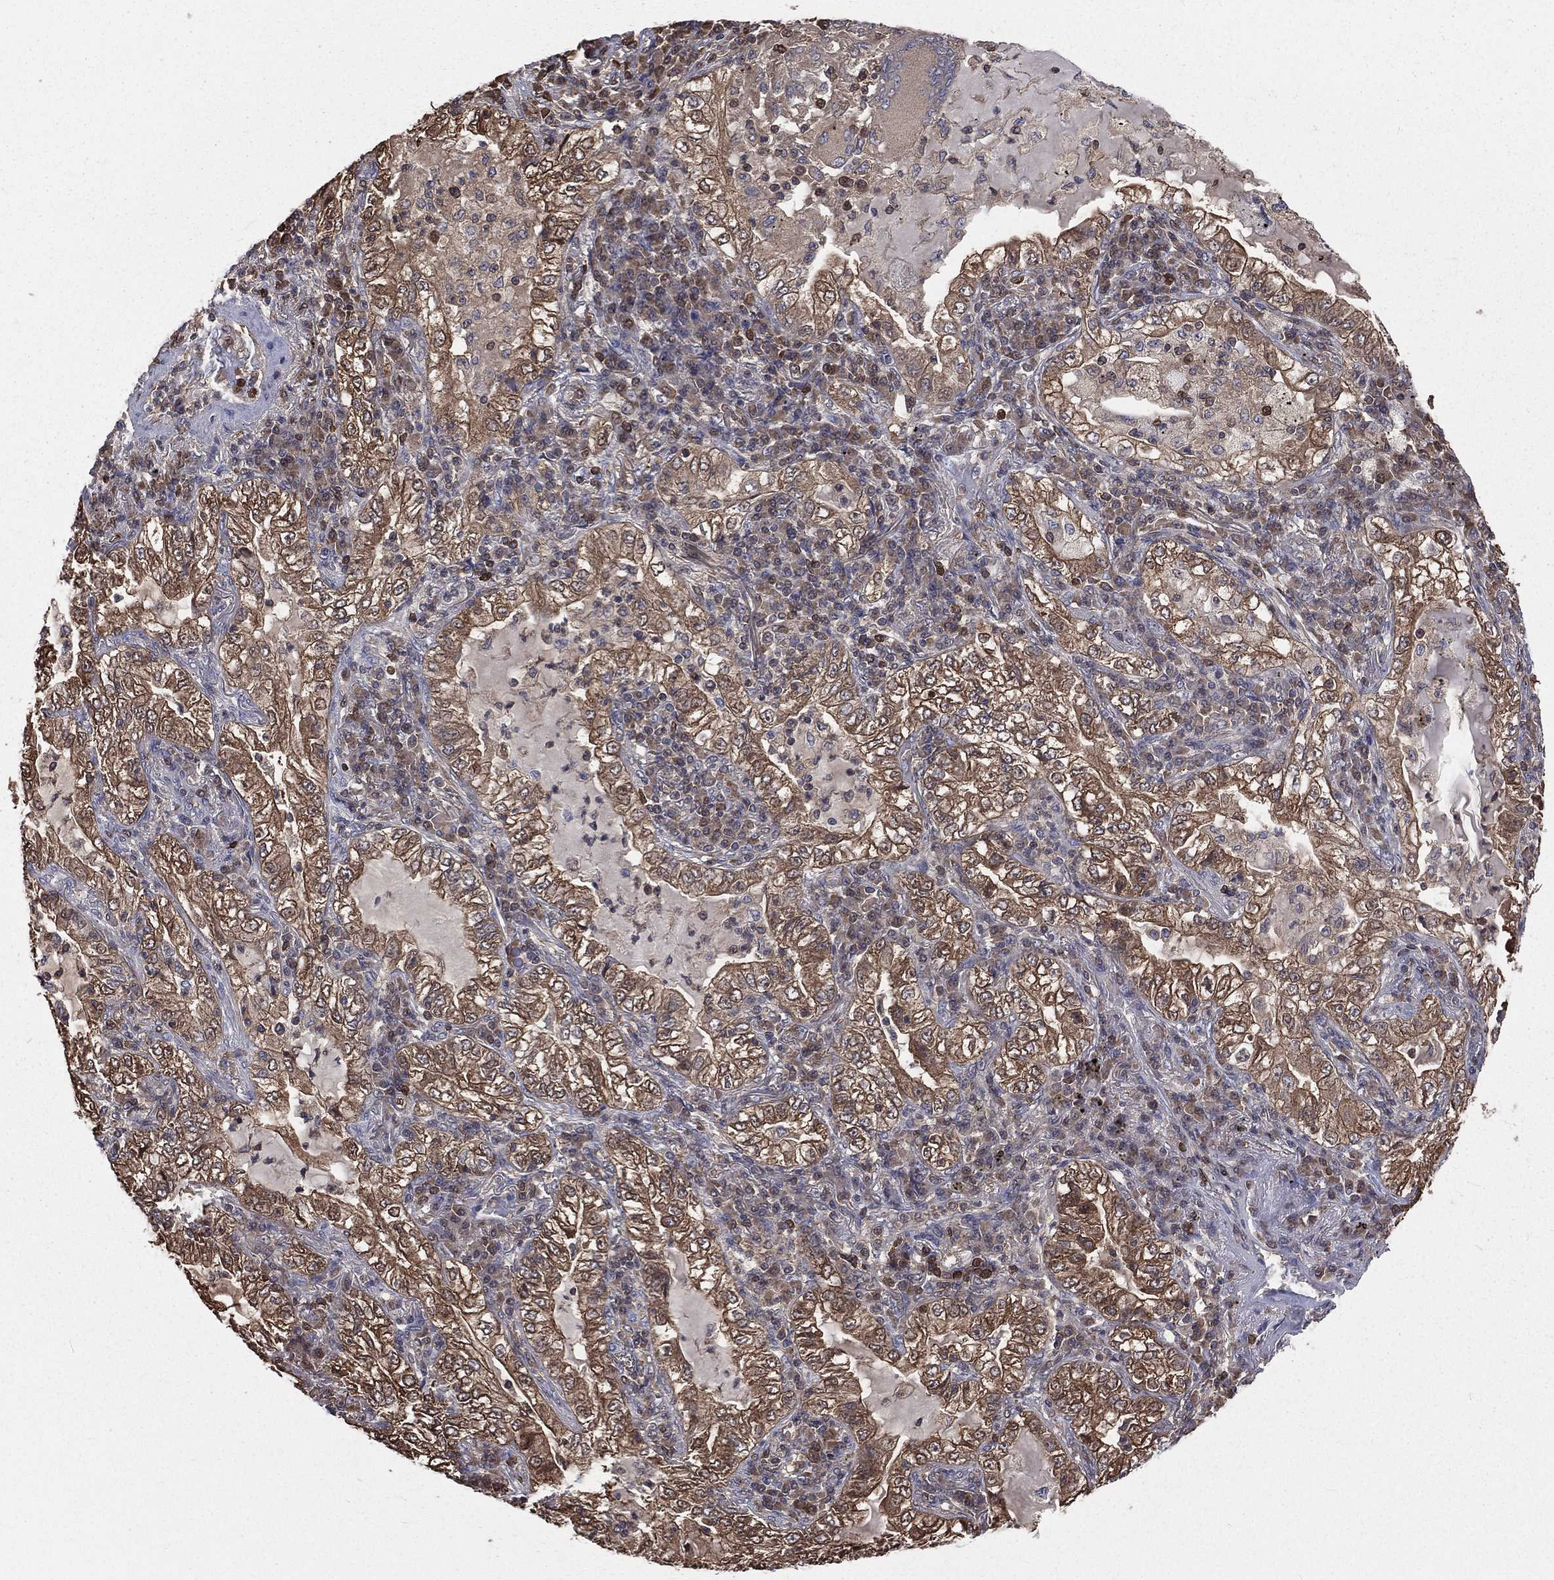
{"staining": {"intensity": "moderate", "quantity": ">75%", "location": "cytoplasmic/membranous"}, "tissue": "lung cancer", "cell_type": "Tumor cells", "image_type": "cancer", "snomed": [{"axis": "morphology", "description": "Adenocarcinoma, NOS"}, {"axis": "topography", "description": "Lung"}], "caption": "An image showing moderate cytoplasmic/membranous positivity in approximately >75% of tumor cells in adenocarcinoma (lung), as visualized by brown immunohistochemical staining.", "gene": "TBC1D2", "patient": {"sex": "female", "age": 73}}